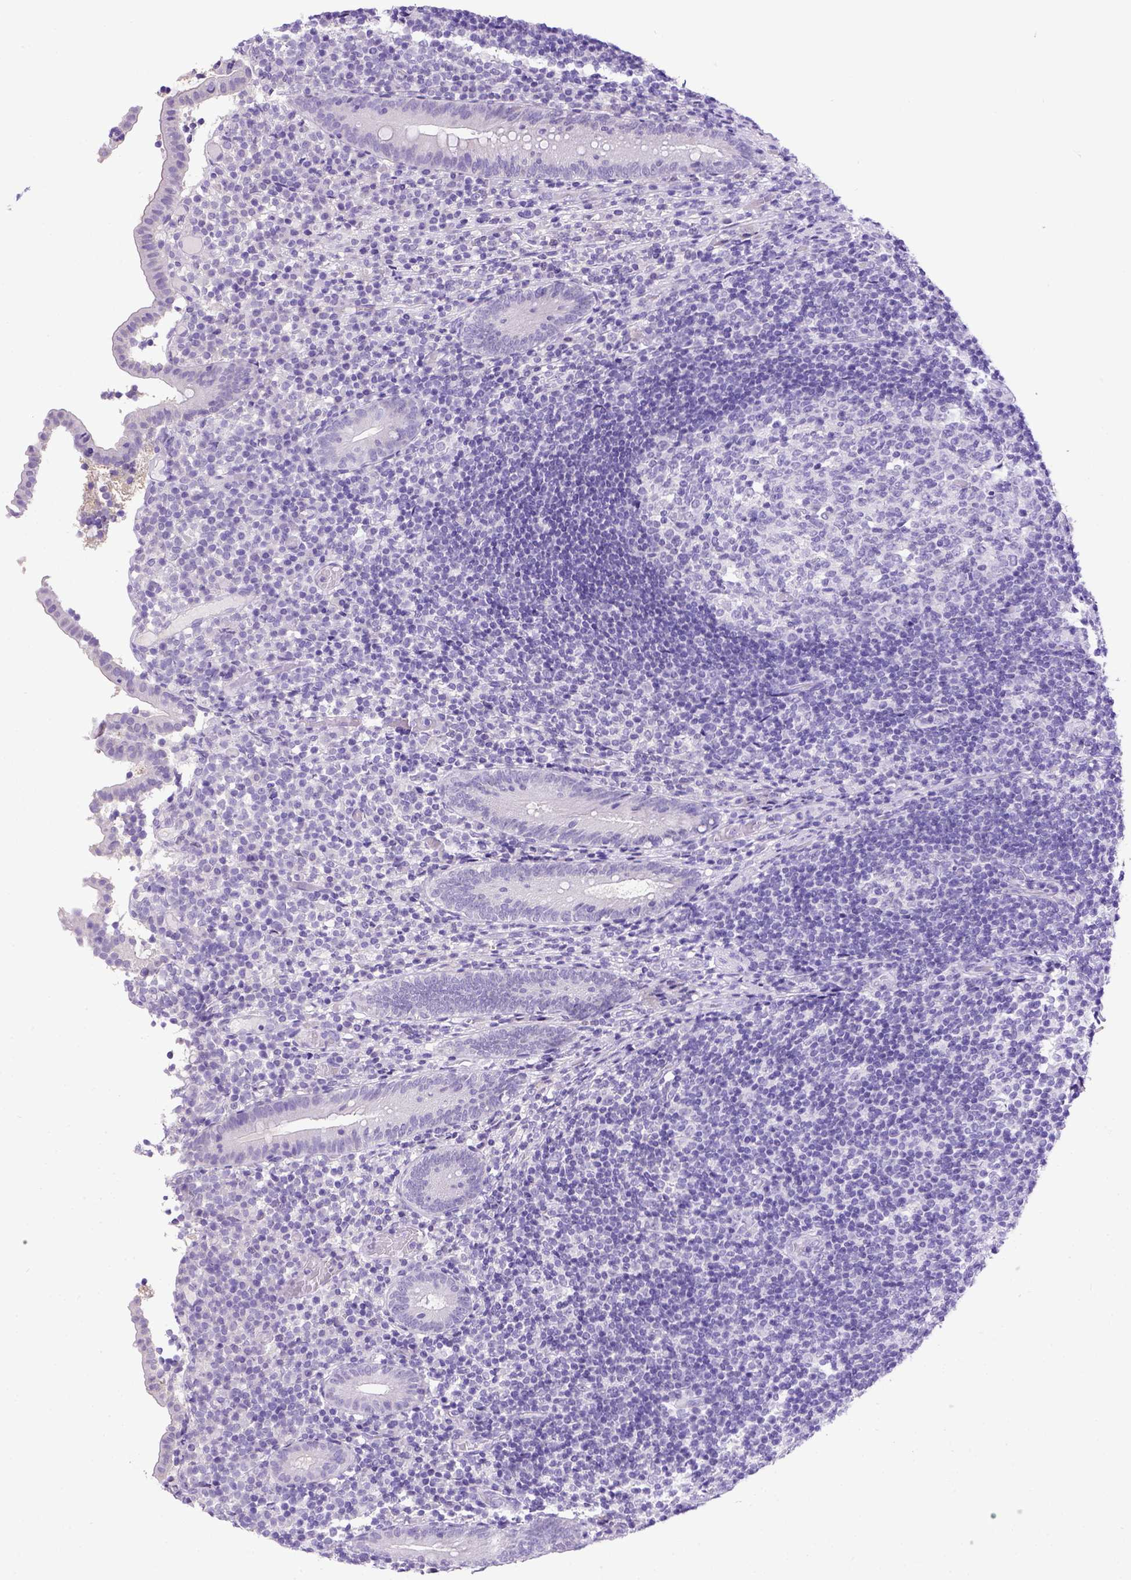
{"staining": {"intensity": "negative", "quantity": "none", "location": "none"}, "tissue": "appendix", "cell_type": "Glandular cells", "image_type": "normal", "snomed": [{"axis": "morphology", "description": "Normal tissue, NOS"}, {"axis": "topography", "description": "Appendix"}], "caption": "Immunohistochemistry of benign appendix shows no staining in glandular cells. (DAB (3,3'-diaminobenzidine) immunohistochemistry, high magnification).", "gene": "ESR1", "patient": {"sex": "female", "age": 32}}